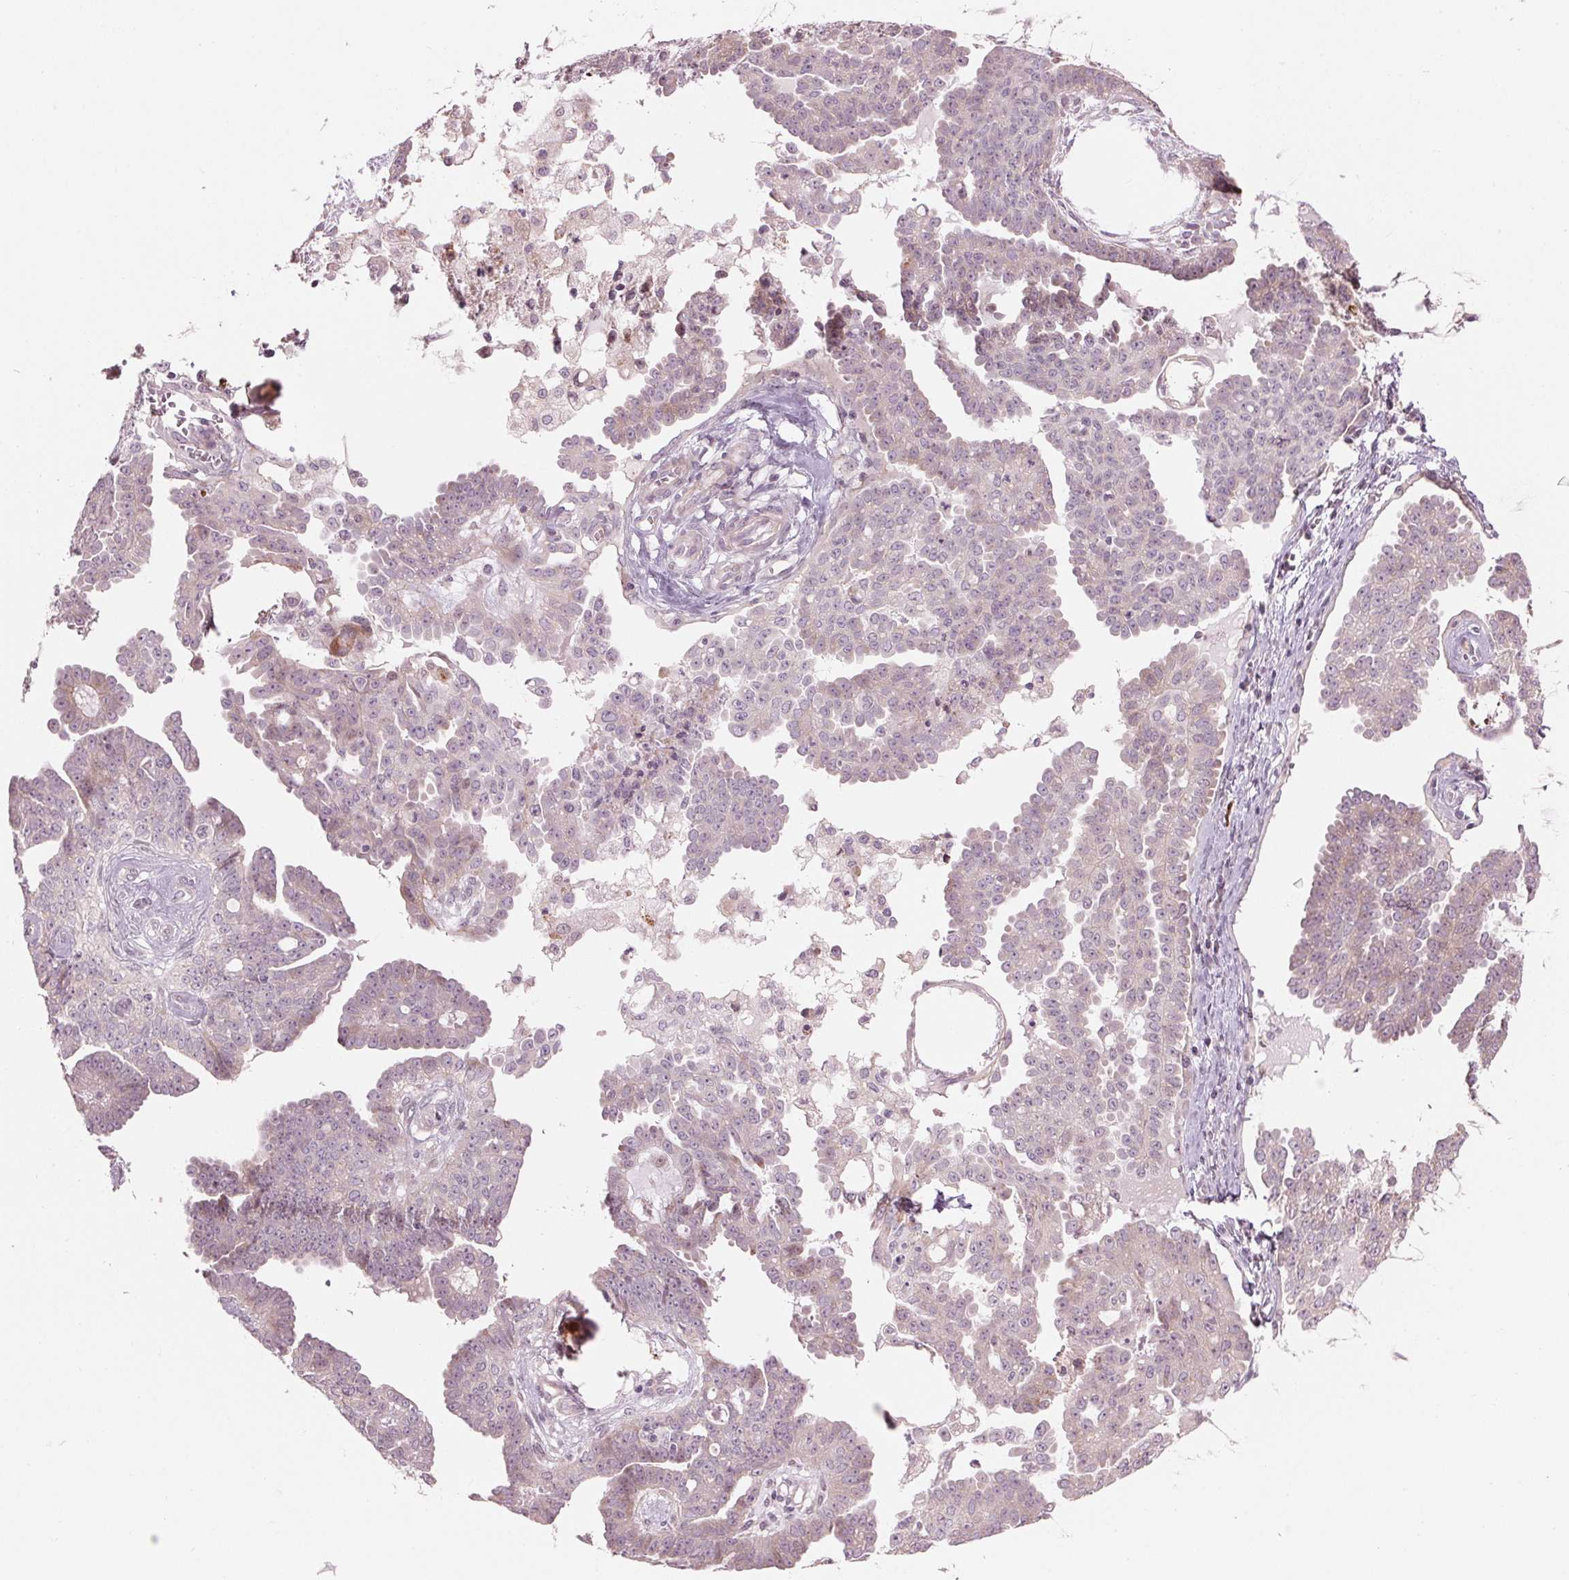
{"staining": {"intensity": "negative", "quantity": "none", "location": "none"}, "tissue": "ovarian cancer", "cell_type": "Tumor cells", "image_type": "cancer", "snomed": [{"axis": "morphology", "description": "Cystadenocarcinoma, serous, NOS"}, {"axis": "topography", "description": "Ovary"}], "caption": "Immunohistochemical staining of serous cystadenocarcinoma (ovarian) shows no significant staining in tumor cells.", "gene": "TMED6", "patient": {"sex": "female", "age": 71}}